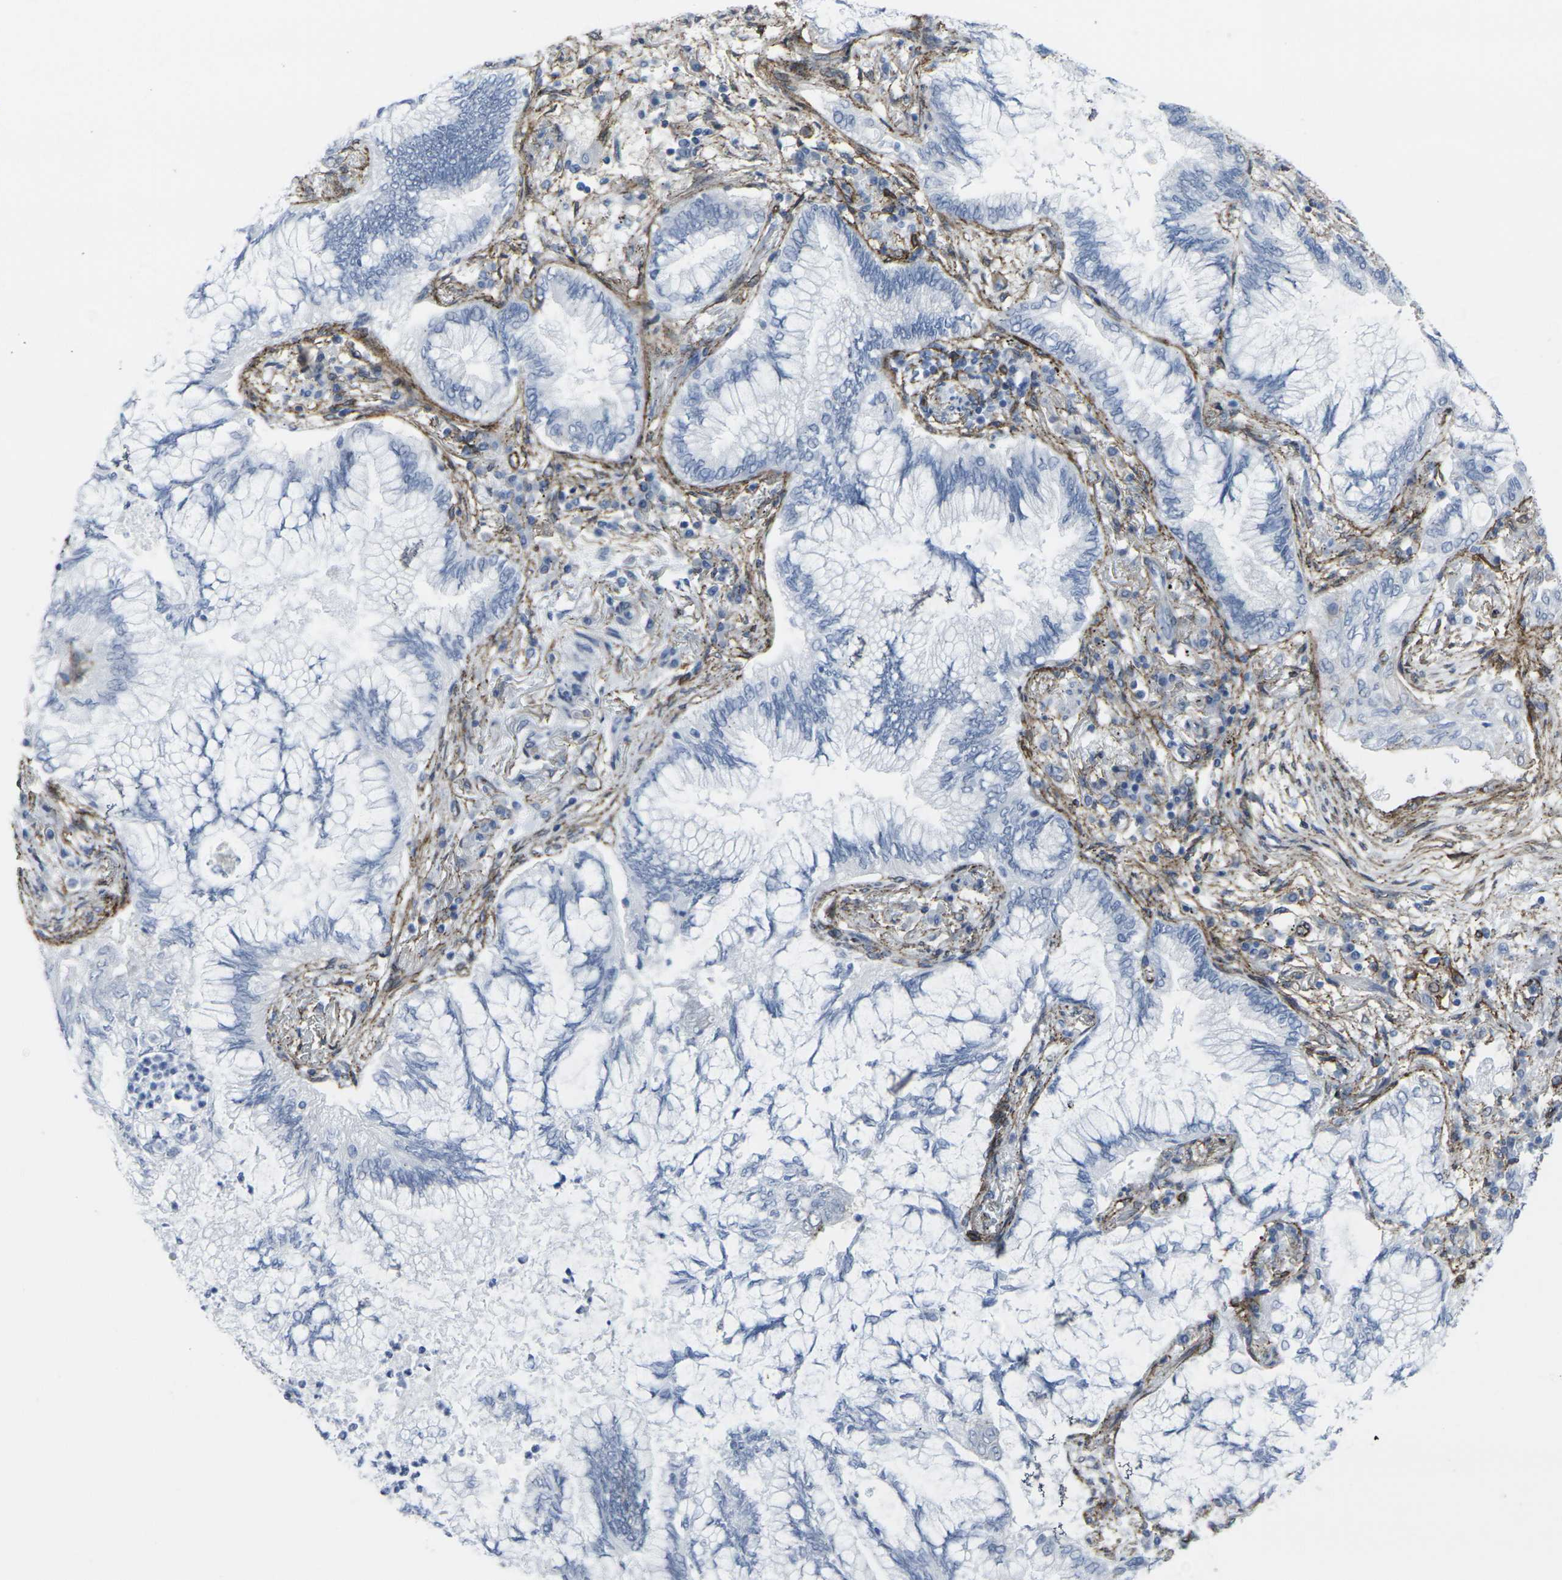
{"staining": {"intensity": "negative", "quantity": "none", "location": "none"}, "tissue": "lung cancer", "cell_type": "Tumor cells", "image_type": "cancer", "snomed": [{"axis": "morphology", "description": "Normal tissue, NOS"}, {"axis": "morphology", "description": "Adenocarcinoma, NOS"}, {"axis": "topography", "description": "Bronchus"}, {"axis": "topography", "description": "Lung"}], "caption": "Immunohistochemistry histopathology image of neoplastic tissue: lung cancer stained with DAB reveals no significant protein expression in tumor cells.", "gene": "CDH11", "patient": {"sex": "female", "age": 70}}